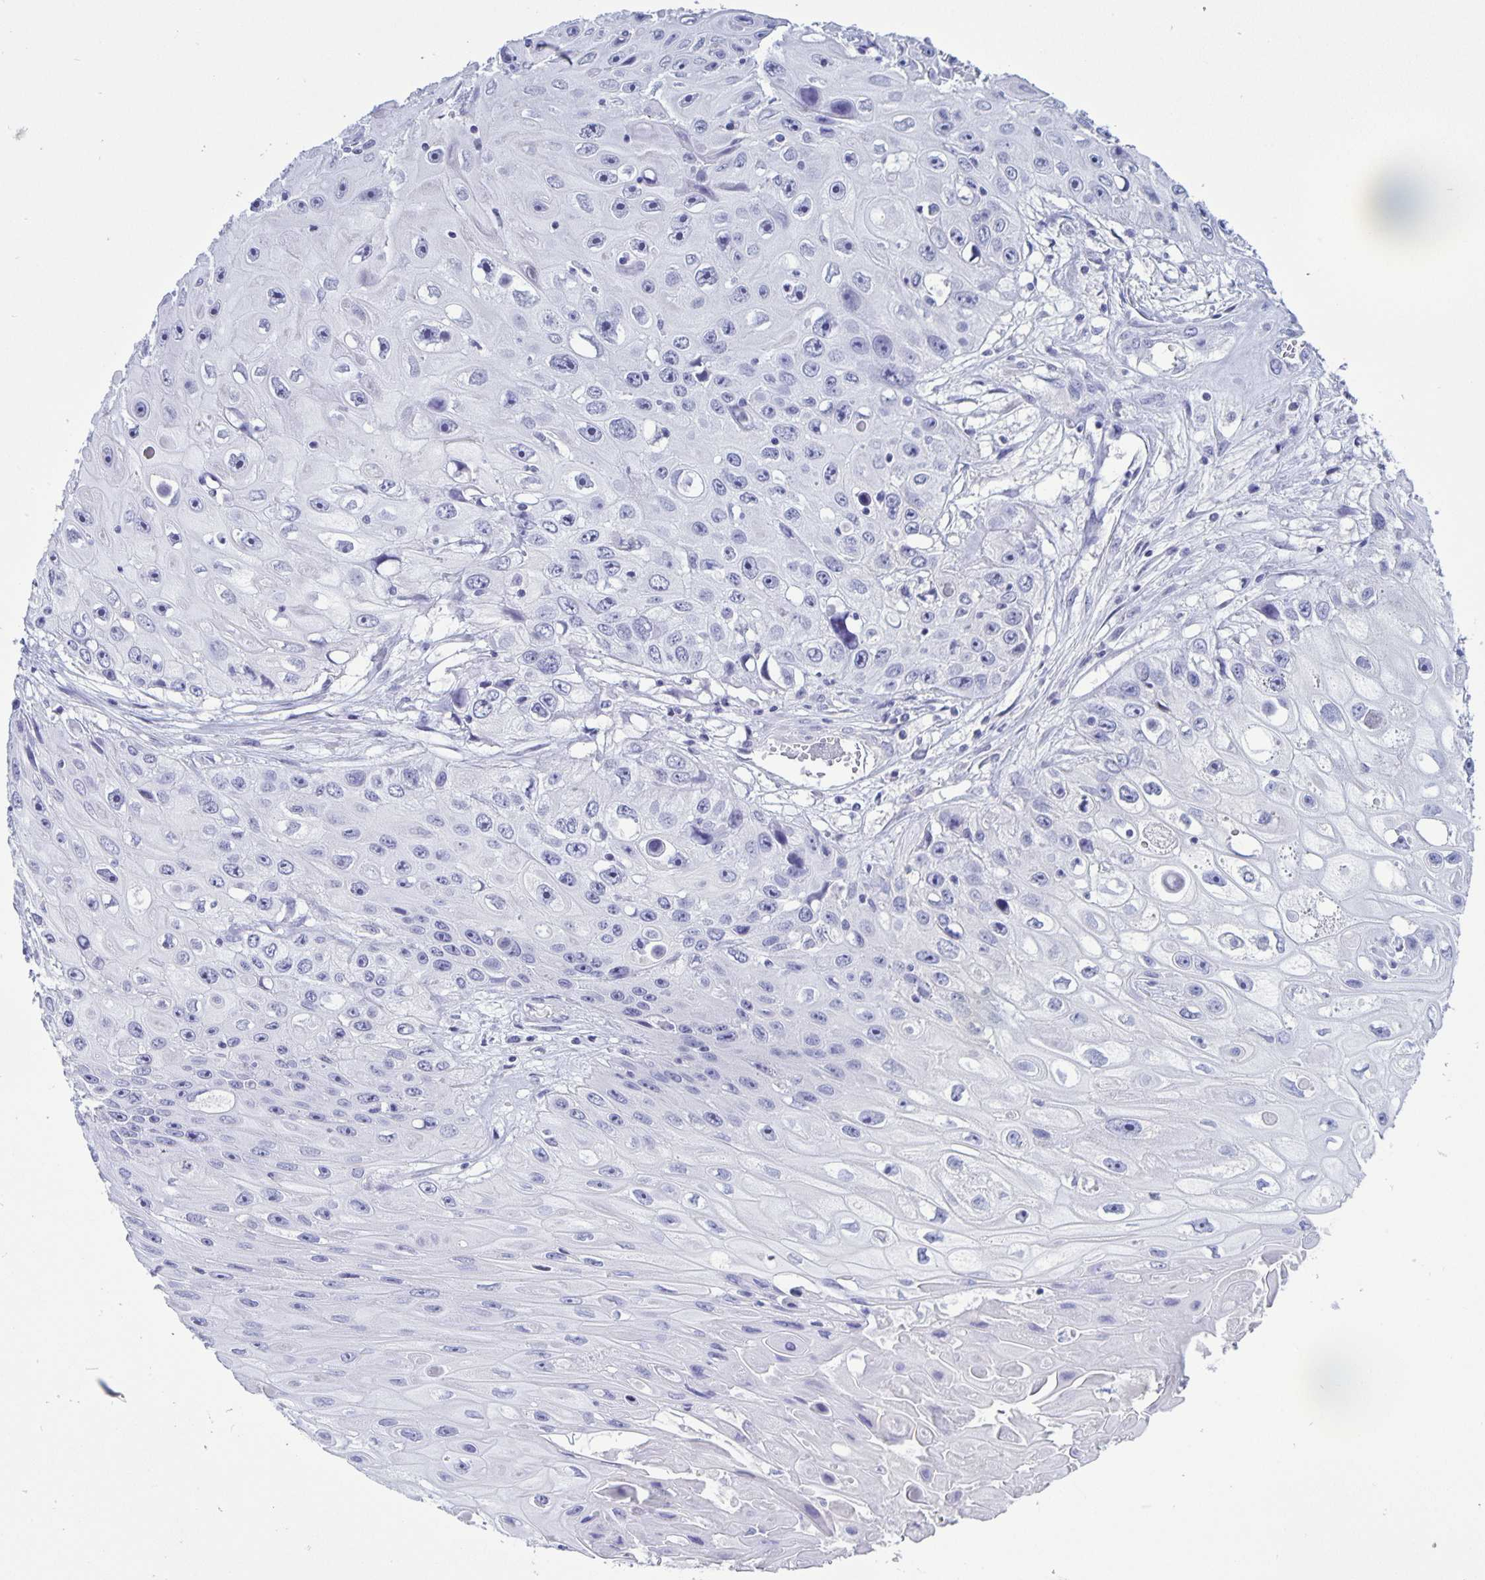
{"staining": {"intensity": "negative", "quantity": "none", "location": "none"}, "tissue": "skin cancer", "cell_type": "Tumor cells", "image_type": "cancer", "snomed": [{"axis": "morphology", "description": "Squamous cell carcinoma, NOS"}, {"axis": "topography", "description": "Skin"}], "caption": "This image is of skin squamous cell carcinoma stained with IHC to label a protein in brown with the nuclei are counter-stained blue. There is no staining in tumor cells. (DAB immunohistochemistry, high magnification).", "gene": "BPIFA3", "patient": {"sex": "male", "age": 82}}